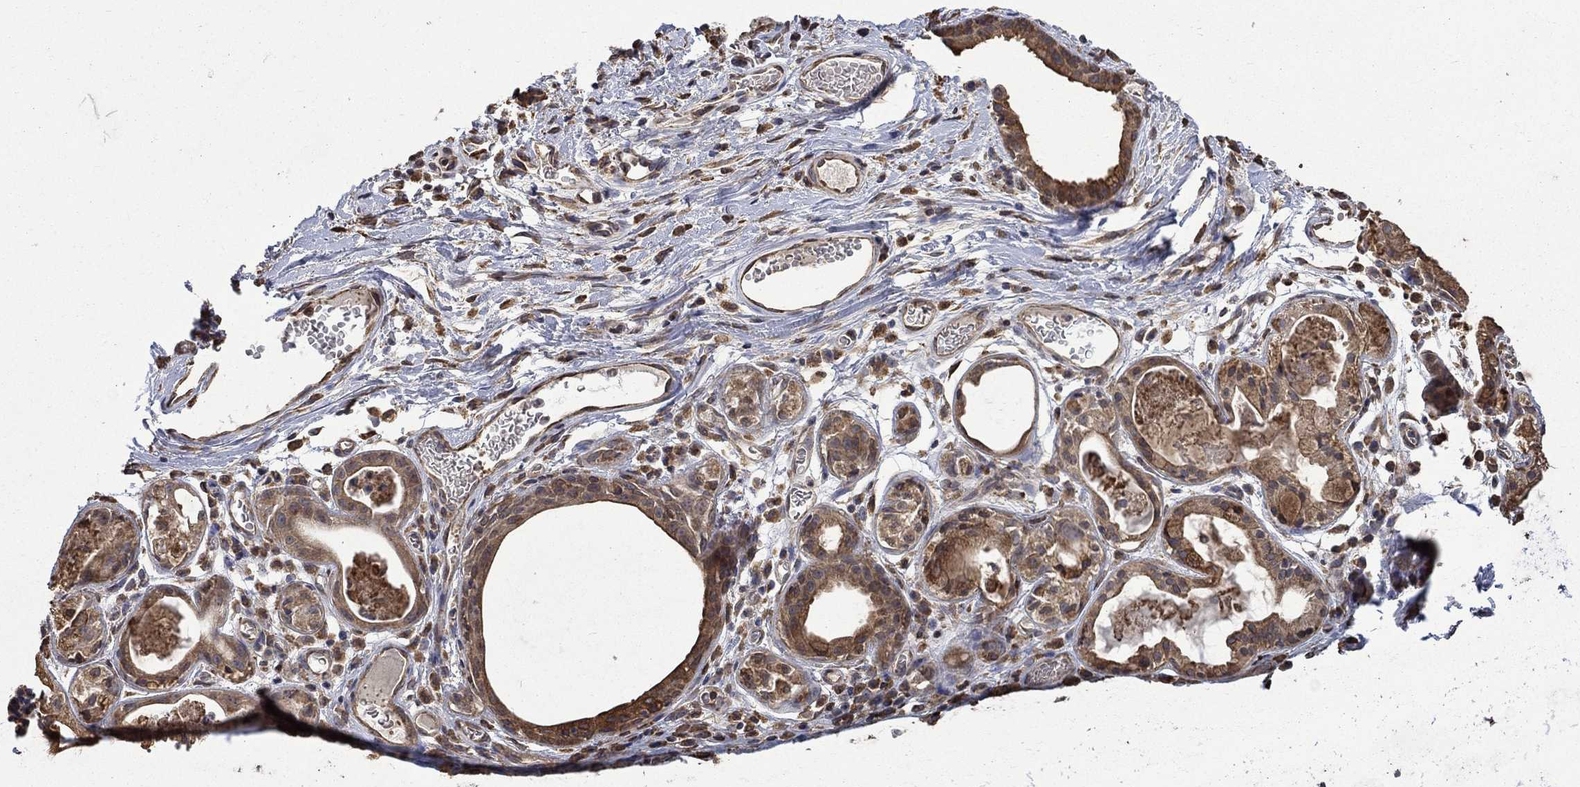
{"staining": {"intensity": "weak", "quantity": ">75%", "location": "cytoplasmic/membranous"}, "tissue": "soft tissue", "cell_type": "Fibroblasts", "image_type": "normal", "snomed": [{"axis": "morphology", "description": "Normal tissue, NOS"}, {"axis": "topography", "description": "Cartilage tissue"}], "caption": "Soft tissue stained with immunohistochemistry (IHC) exhibits weak cytoplasmic/membranous staining in about >75% of fibroblasts. Nuclei are stained in blue.", "gene": "ESRRA", "patient": {"sex": "male", "age": 81}}